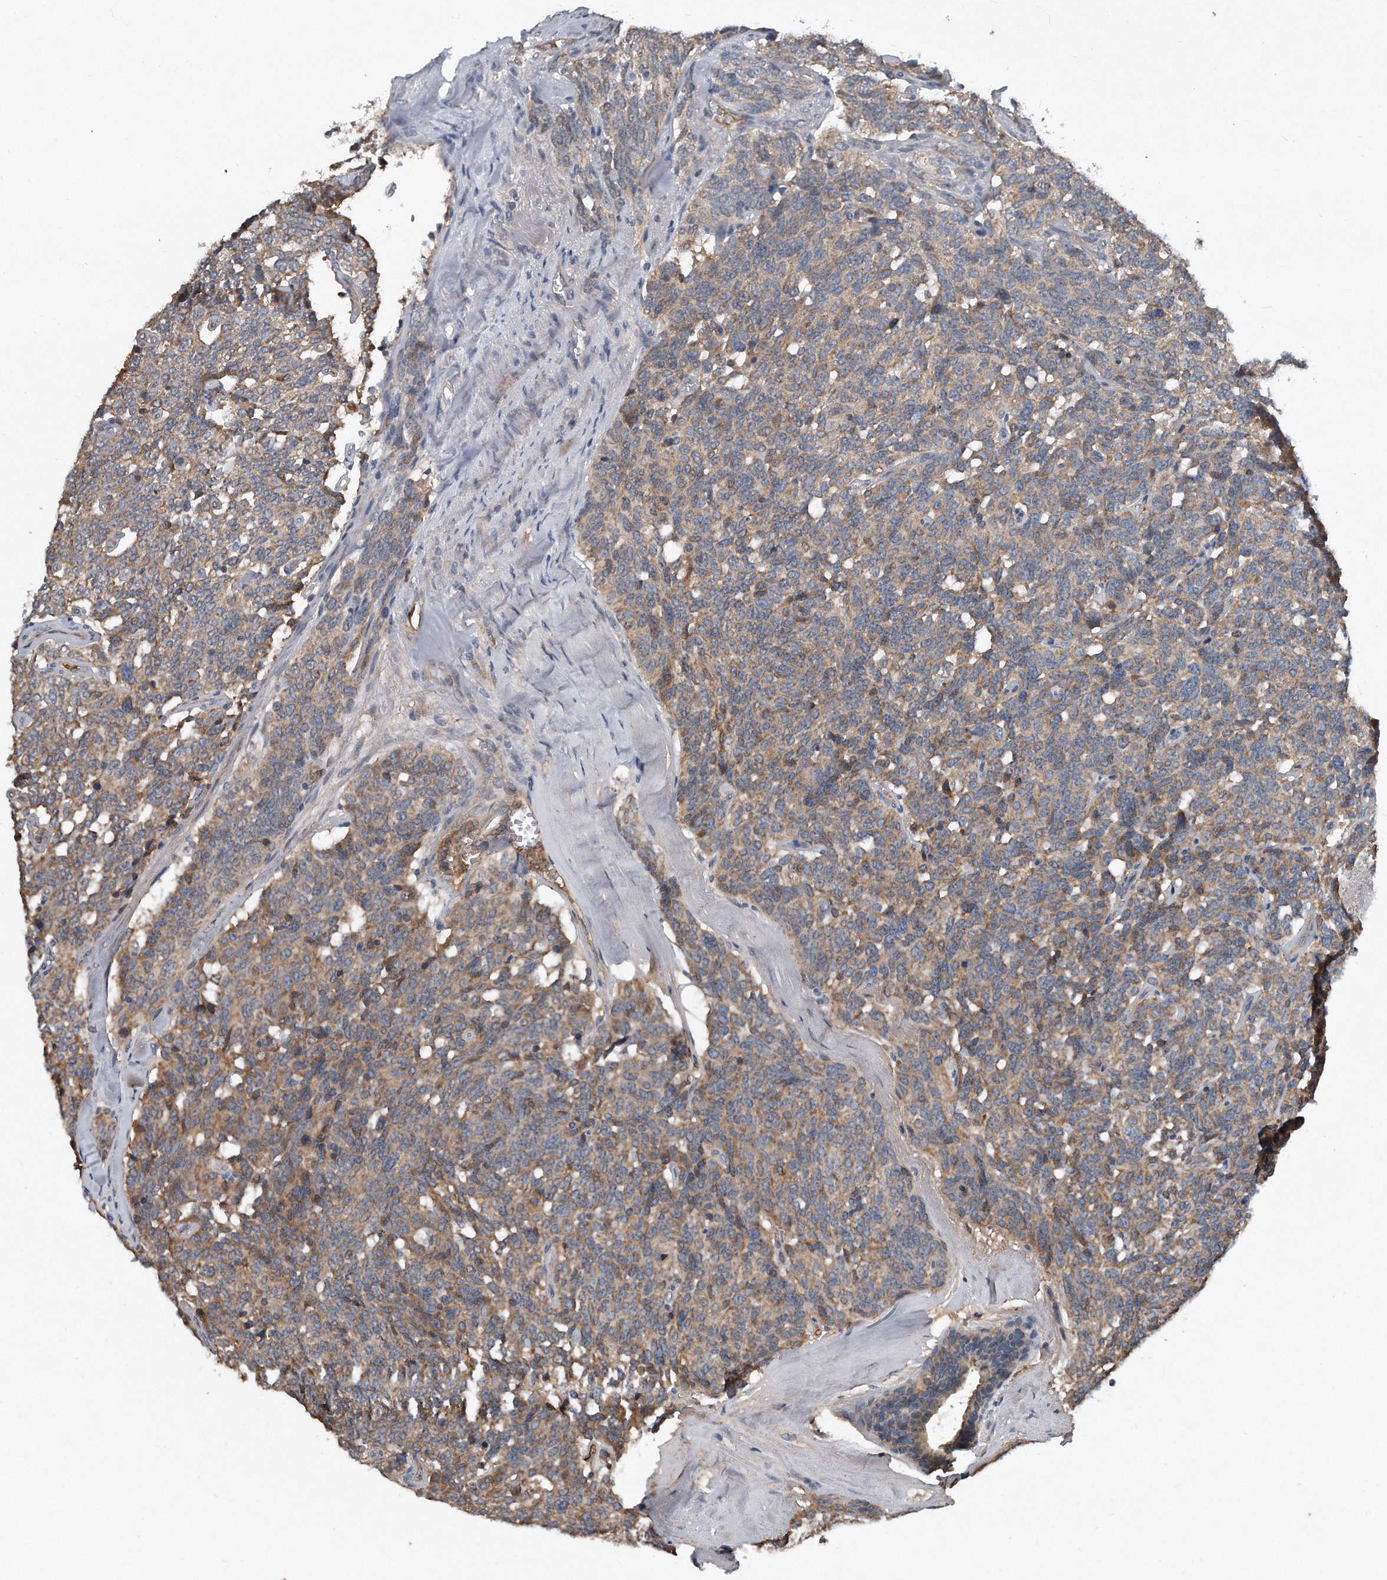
{"staining": {"intensity": "moderate", "quantity": ">75%", "location": "cytoplasmic/membranous"}, "tissue": "carcinoid", "cell_type": "Tumor cells", "image_type": "cancer", "snomed": [{"axis": "morphology", "description": "Carcinoid, malignant, NOS"}, {"axis": "topography", "description": "Lung"}], "caption": "Human carcinoid (malignant) stained with a protein marker demonstrates moderate staining in tumor cells.", "gene": "SDHA", "patient": {"sex": "female", "age": 46}}